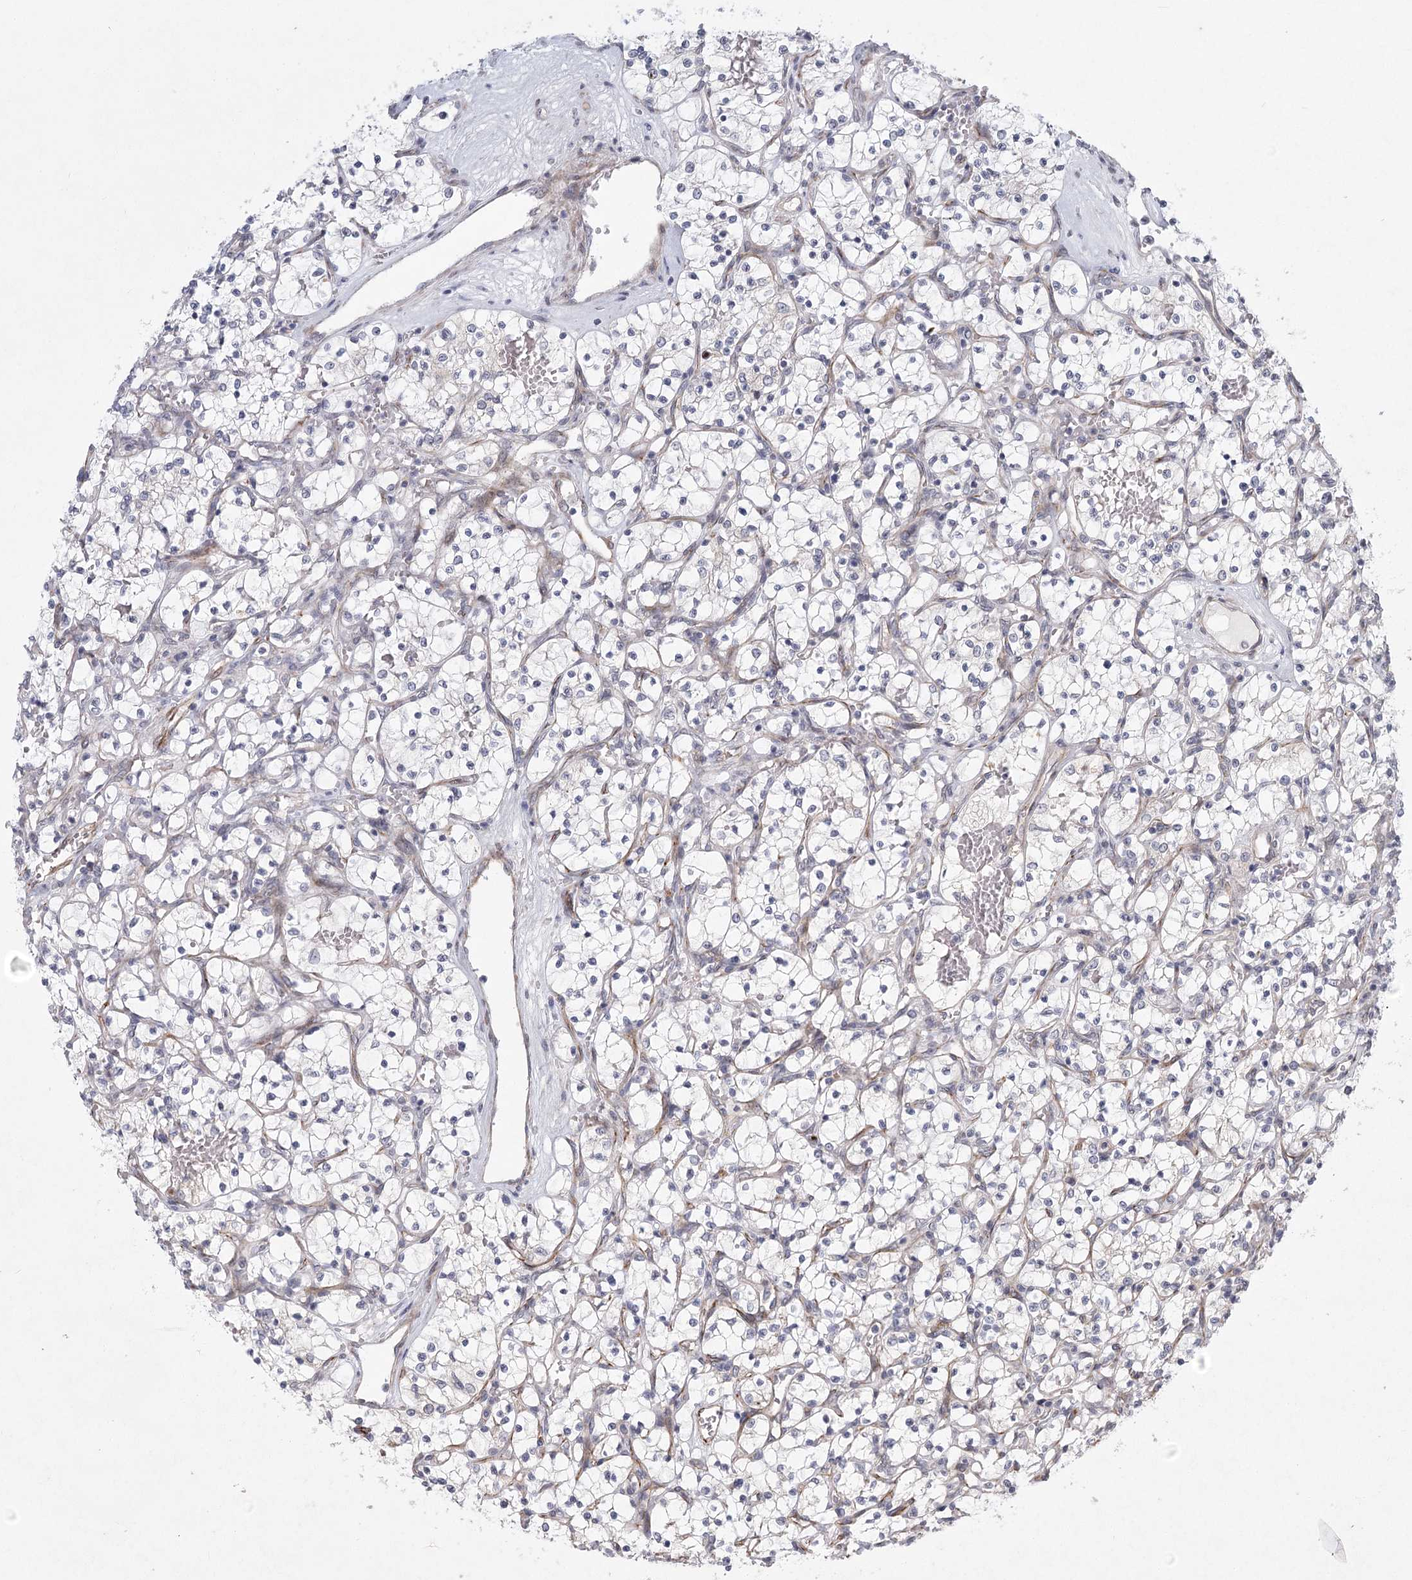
{"staining": {"intensity": "negative", "quantity": "none", "location": "none"}, "tissue": "renal cancer", "cell_type": "Tumor cells", "image_type": "cancer", "snomed": [{"axis": "morphology", "description": "Adenocarcinoma, NOS"}, {"axis": "topography", "description": "Kidney"}], "caption": "Histopathology image shows no significant protein positivity in tumor cells of renal cancer.", "gene": "MEPE", "patient": {"sex": "female", "age": 69}}